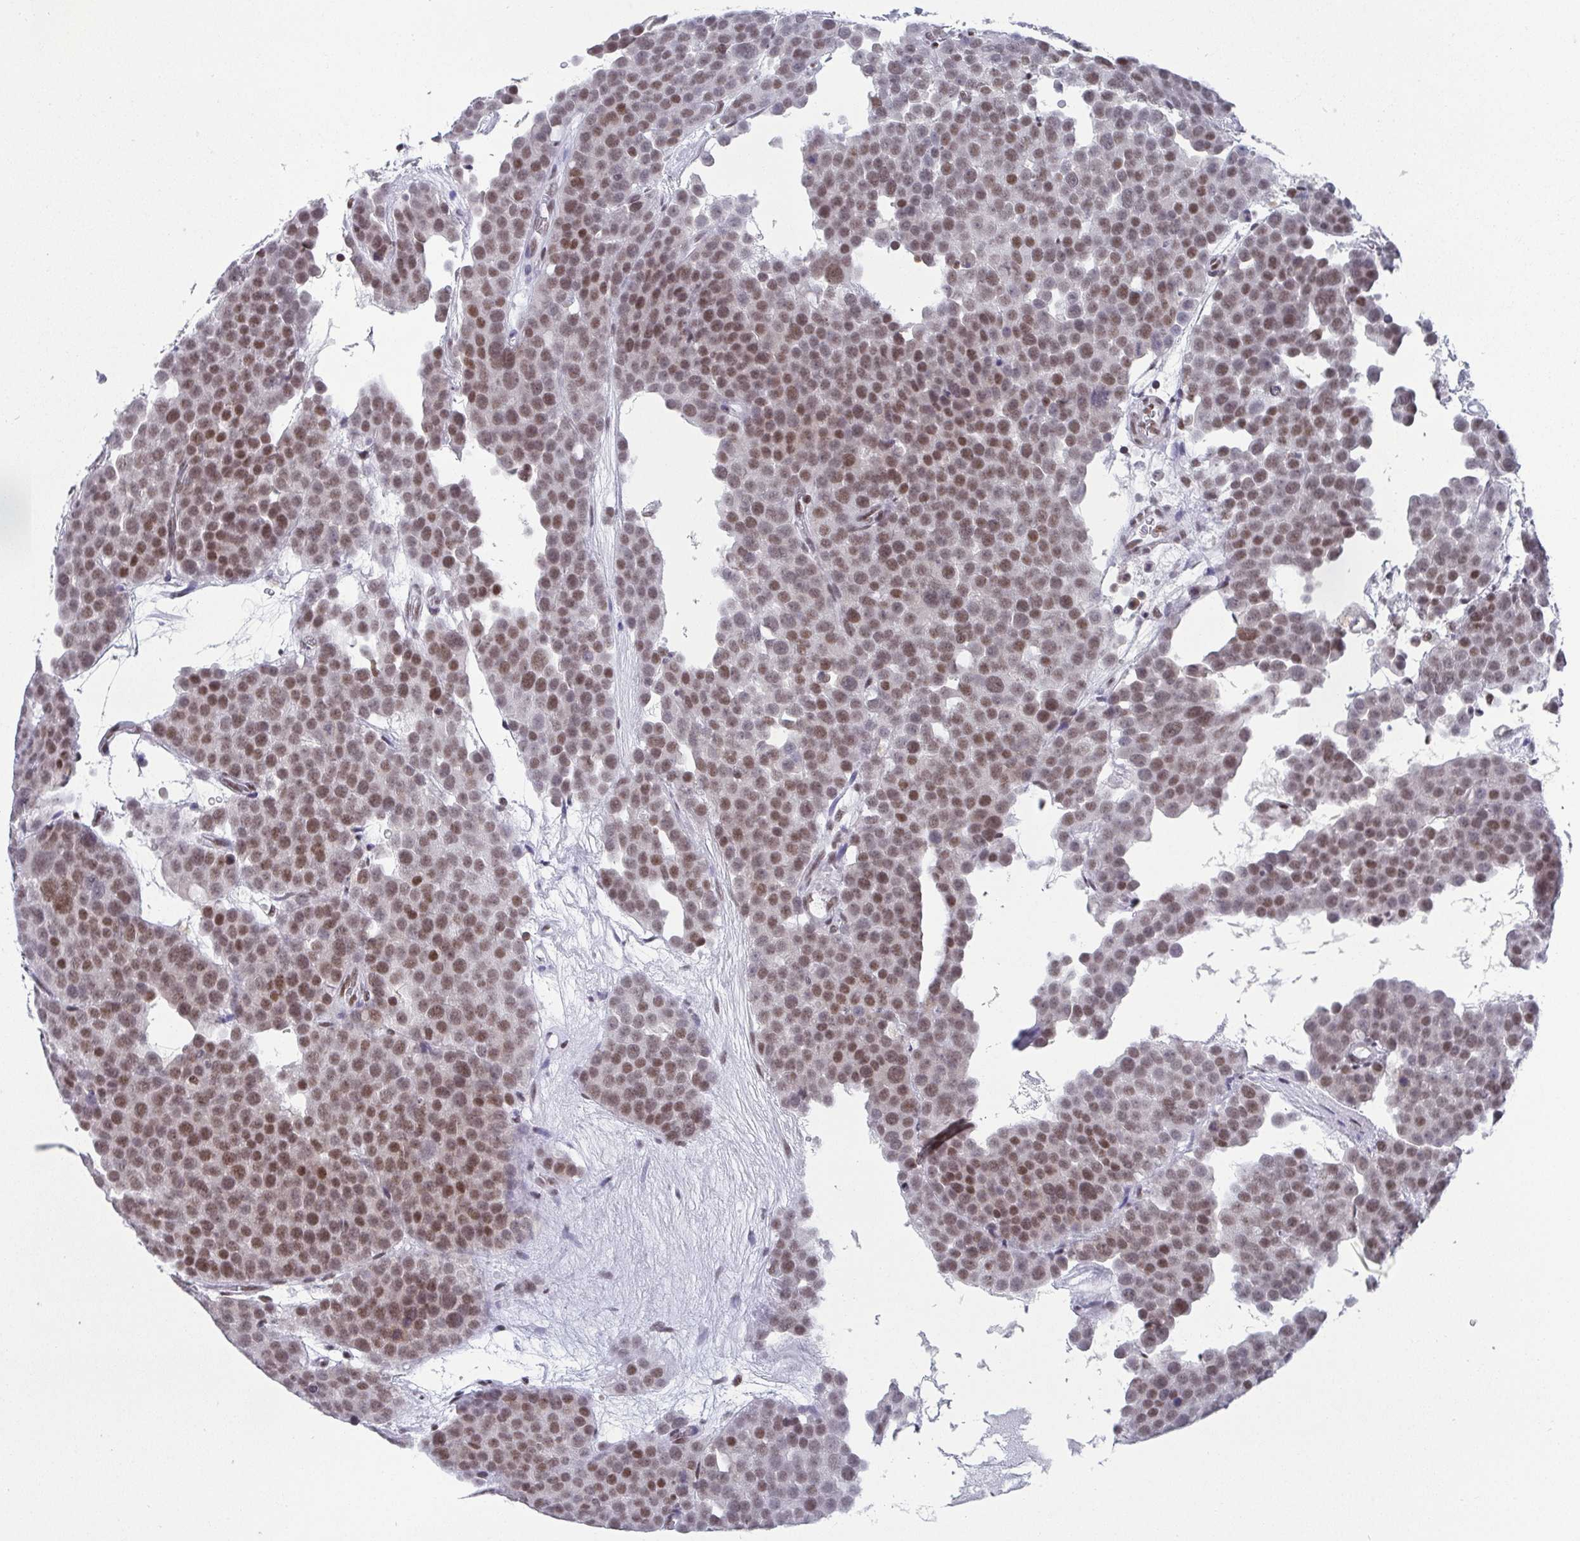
{"staining": {"intensity": "moderate", "quantity": ">75%", "location": "nuclear"}, "tissue": "testis cancer", "cell_type": "Tumor cells", "image_type": "cancer", "snomed": [{"axis": "morphology", "description": "Seminoma, NOS"}, {"axis": "topography", "description": "Testis"}], "caption": "High-power microscopy captured an immunohistochemistry (IHC) histopathology image of testis cancer, revealing moderate nuclear expression in about >75% of tumor cells.", "gene": "CTCF", "patient": {"sex": "male", "age": 71}}